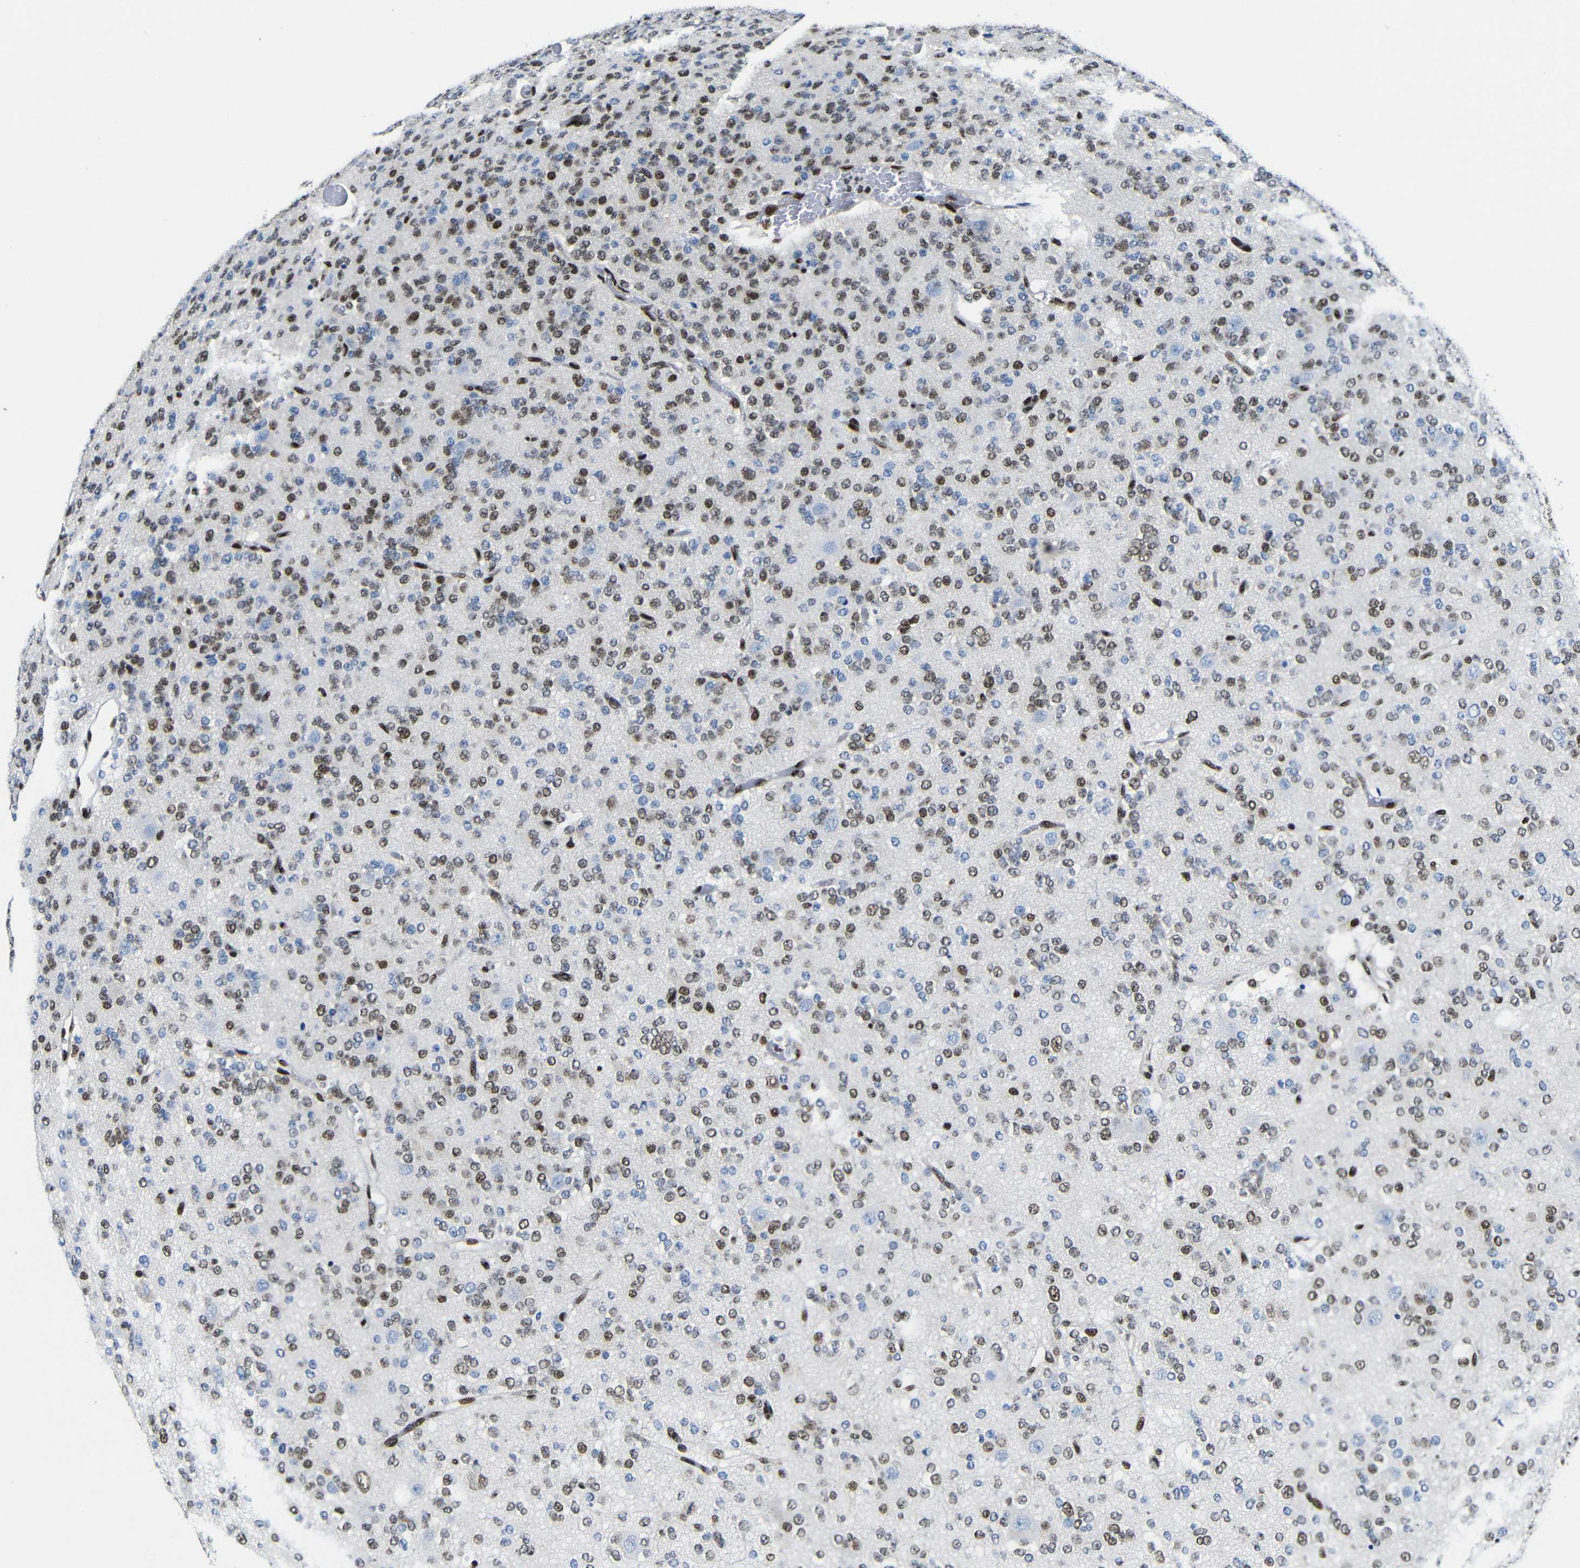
{"staining": {"intensity": "moderate", "quantity": "25%-75%", "location": "nuclear"}, "tissue": "glioma", "cell_type": "Tumor cells", "image_type": "cancer", "snomed": [{"axis": "morphology", "description": "Glioma, malignant, Low grade"}, {"axis": "topography", "description": "Brain"}], "caption": "A high-resolution histopathology image shows immunohistochemistry (IHC) staining of malignant low-grade glioma, which demonstrates moderate nuclear positivity in about 25%-75% of tumor cells.", "gene": "PTBP1", "patient": {"sex": "male", "age": 38}}